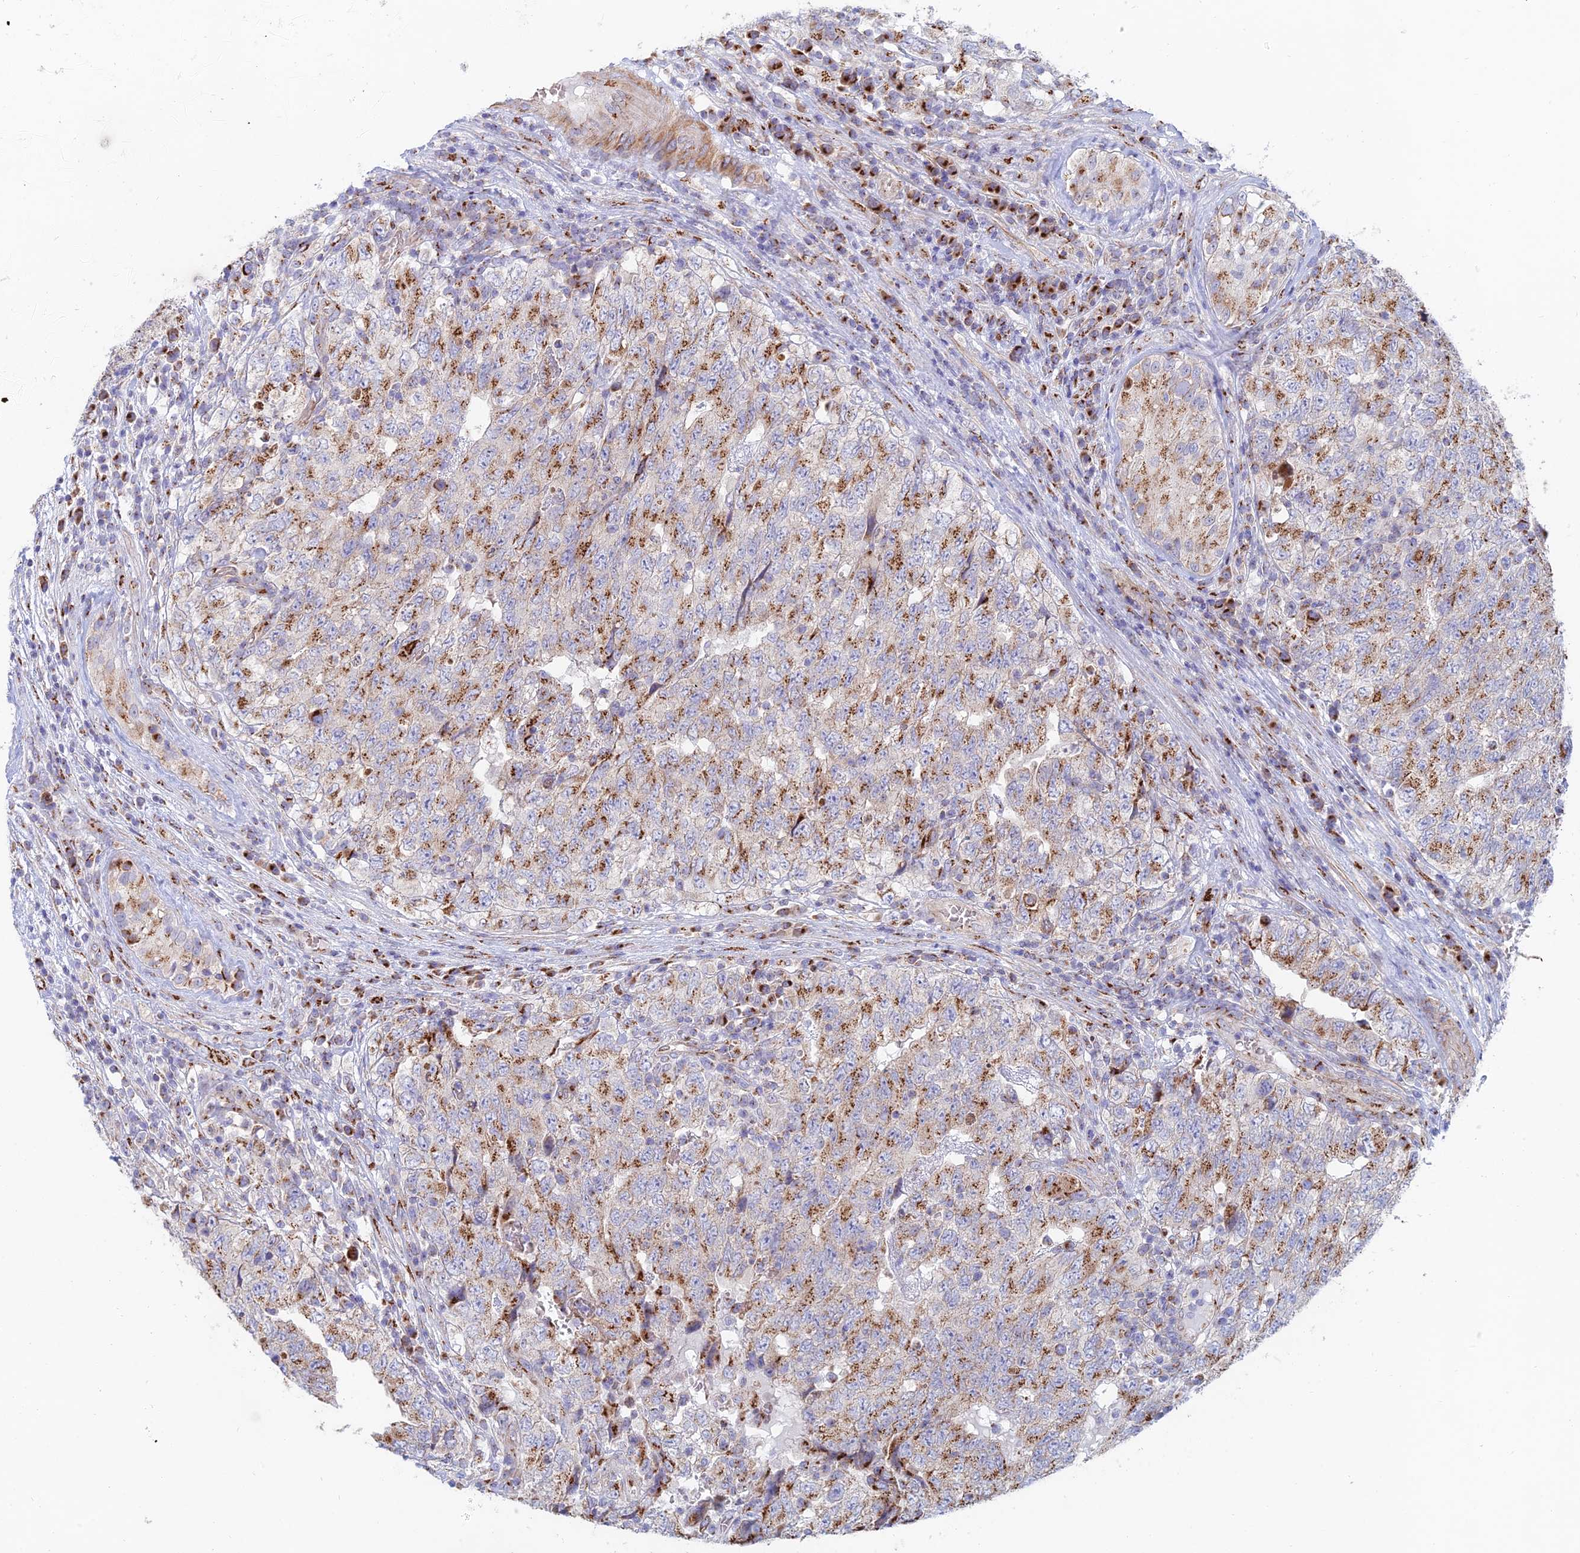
{"staining": {"intensity": "moderate", "quantity": ">75%", "location": "cytoplasmic/membranous"}, "tissue": "testis cancer", "cell_type": "Tumor cells", "image_type": "cancer", "snomed": [{"axis": "morphology", "description": "Carcinoma, Embryonal, NOS"}, {"axis": "topography", "description": "Testis"}], "caption": "Immunohistochemistry histopathology image of neoplastic tissue: testis embryonal carcinoma stained using IHC displays medium levels of moderate protein expression localized specifically in the cytoplasmic/membranous of tumor cells, appearing as a cytoplasmic/membranous brown color.", "gene": "HS2ST1", "patient": {"sex": "male", "age": 34}}